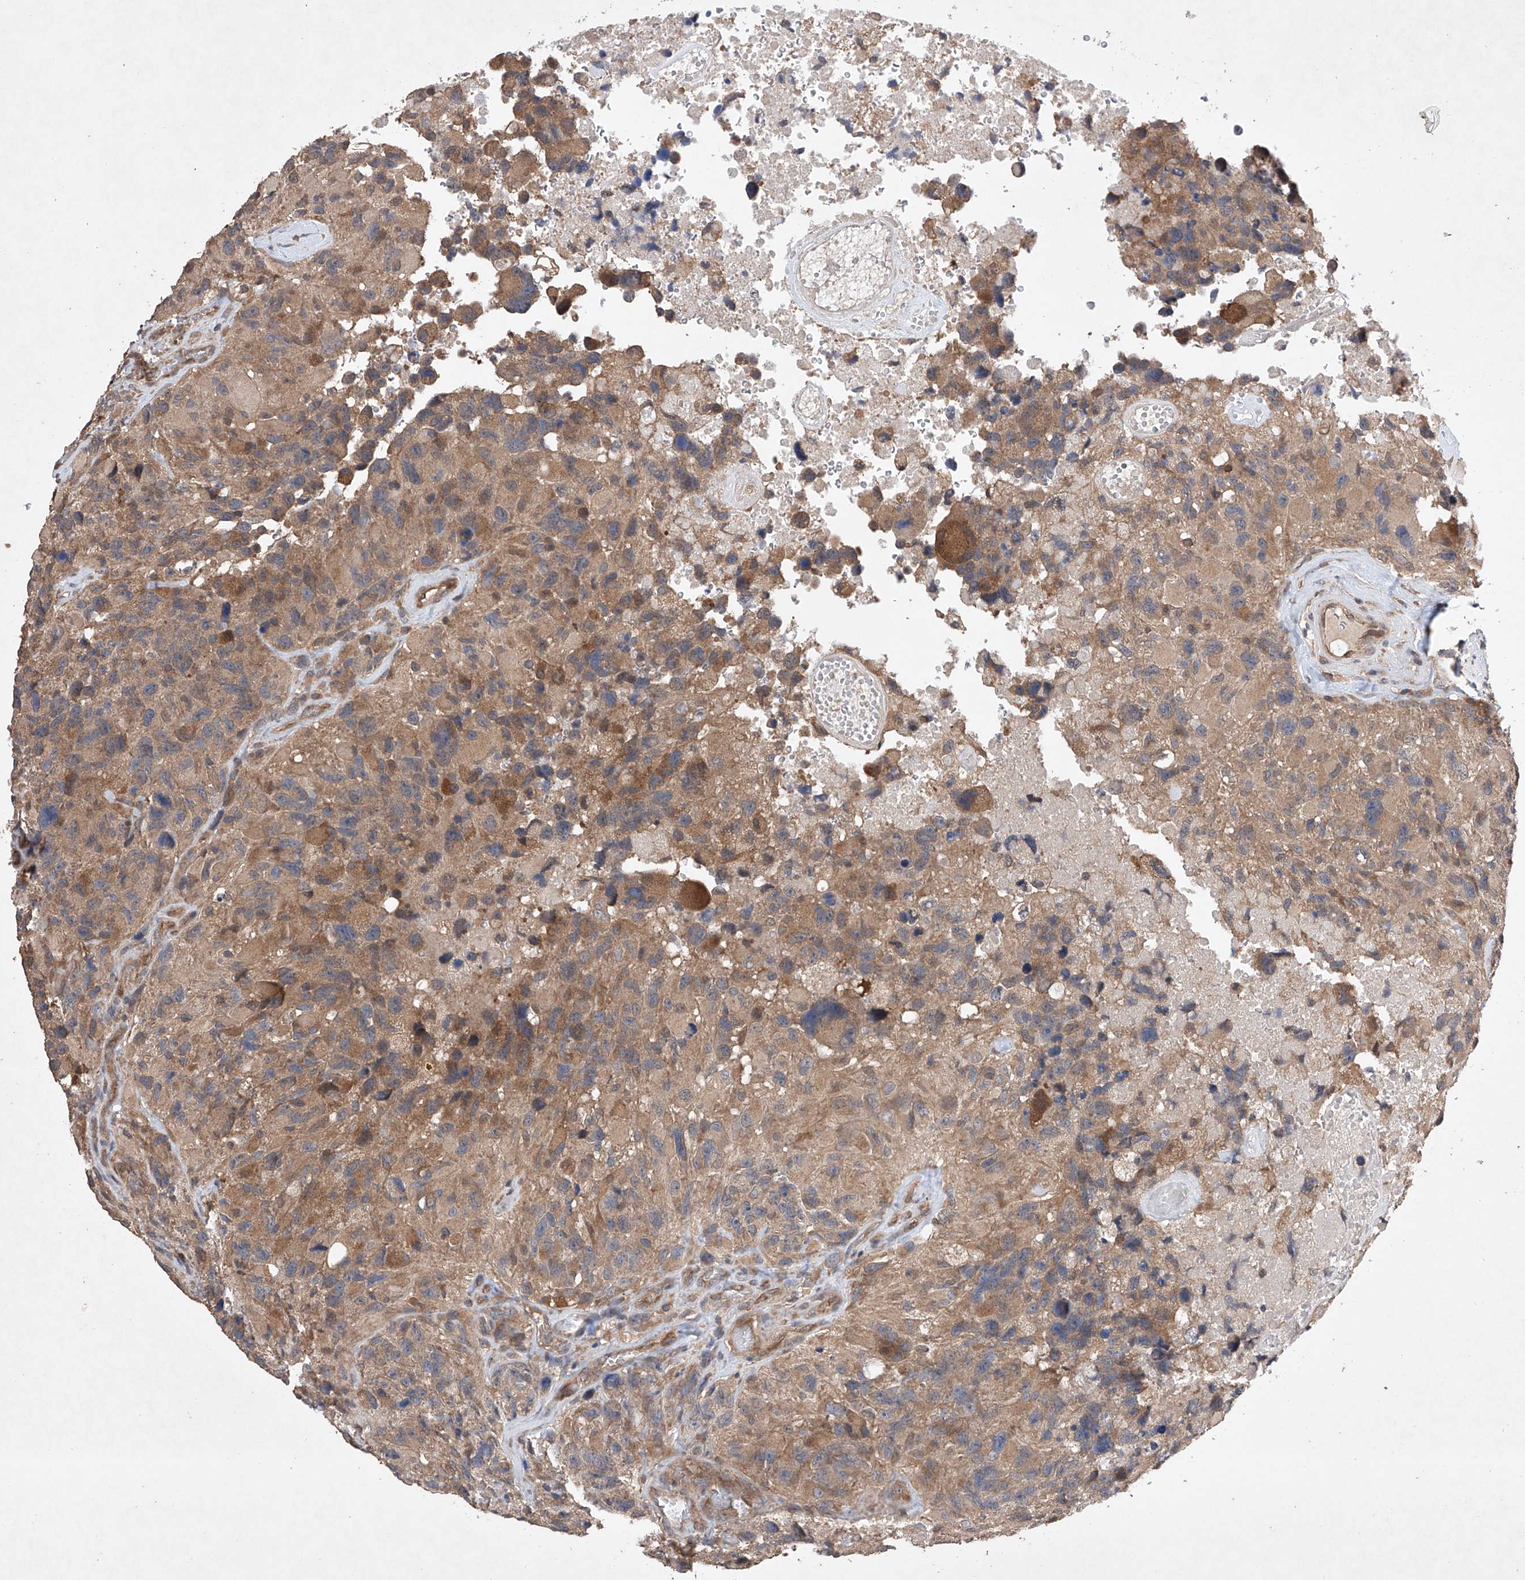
{"staining": {"intensity": "moderate", "quantity": "25%-75%", "location": "cytoplasmic/membranous"}, "tissue": "glioma", "cell_type": "Tumor cells", "image_type": "cancer", "snomed": [{"axis": "morphology", "description": "Glioma, malignant, High grade"}, {"axis": "topography", "description": "Brain"}], "caption": "Tumor cells show medium levels of moderate cytoplasmic/membranous expression in approximately 25%-75% of cells in malignant glioma (high-grade).", "gene": "LURAP1", "patient": {"sex": "male", "age": 69}}